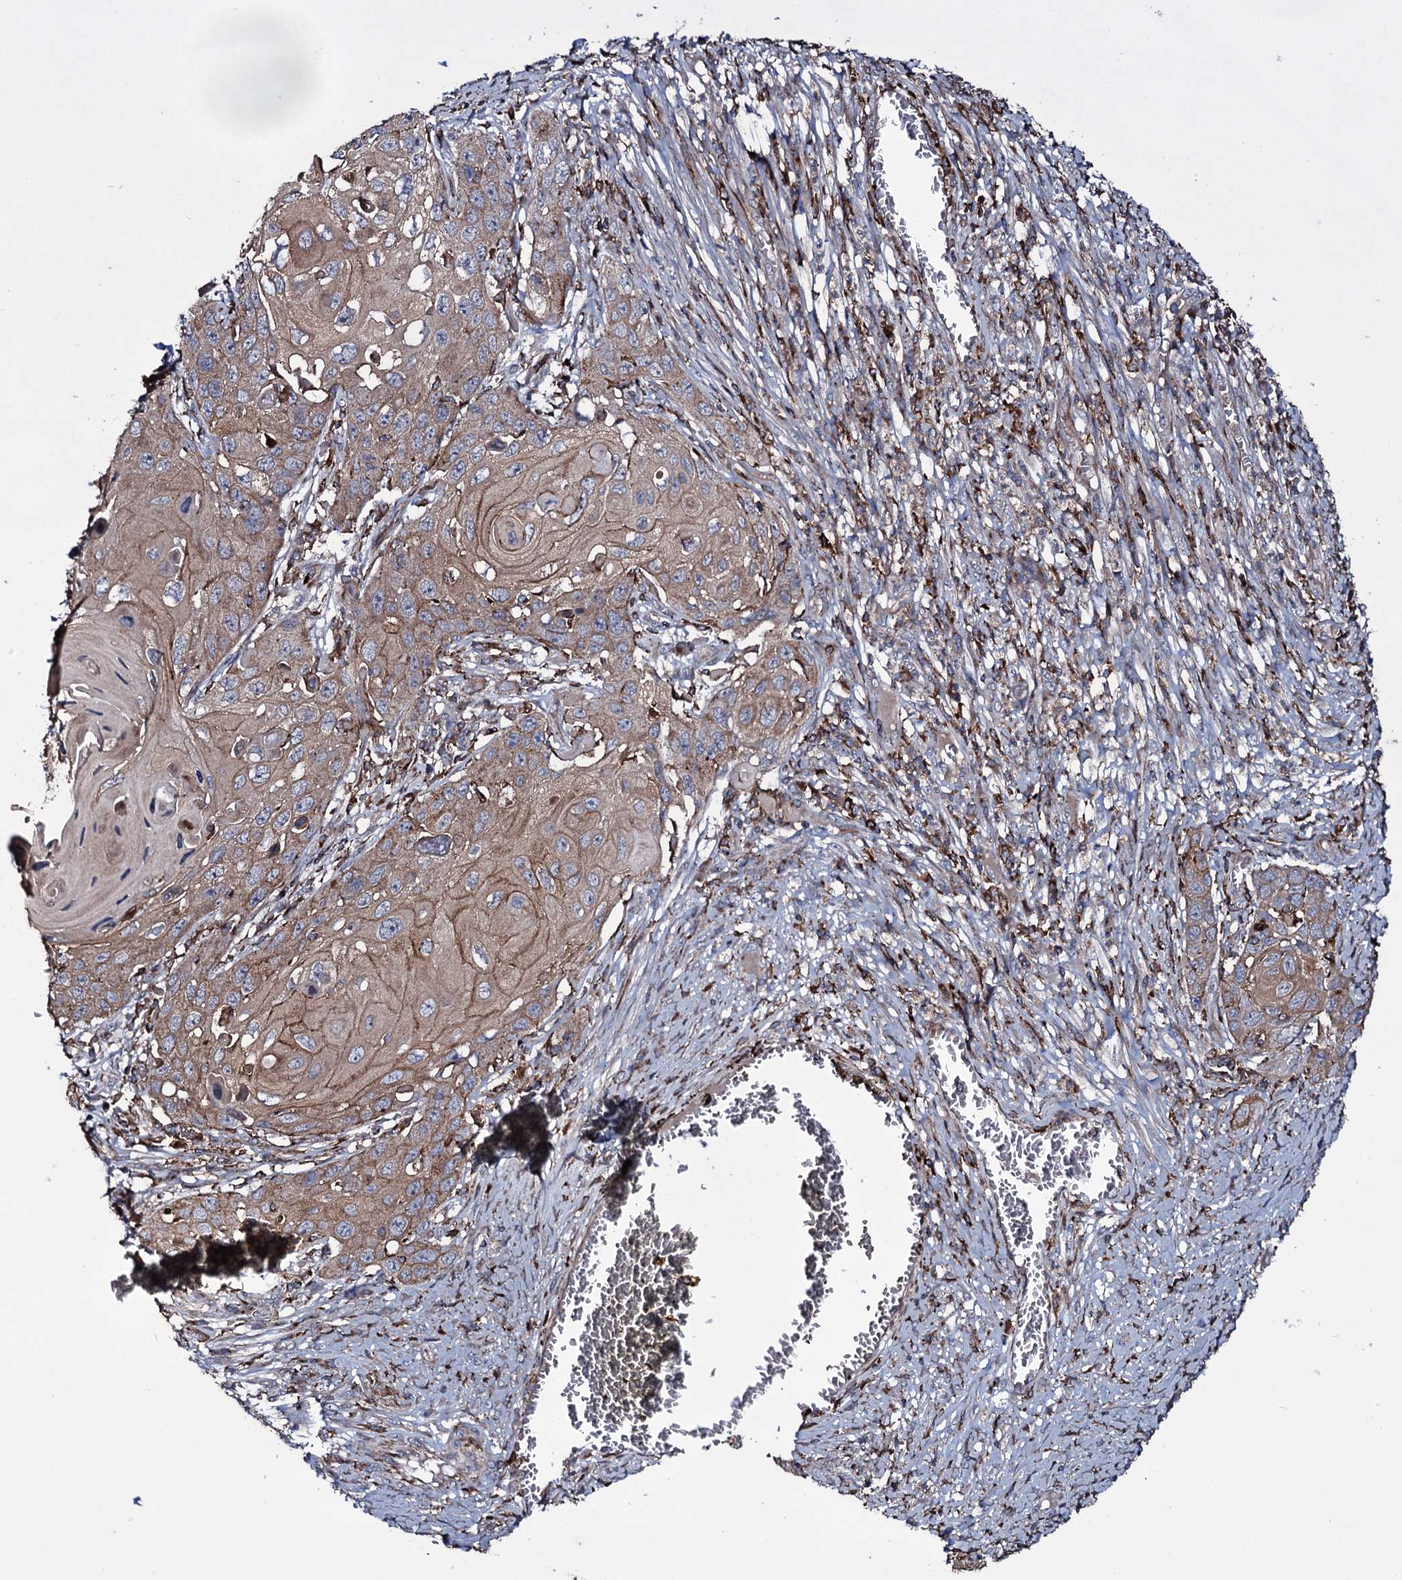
{"staining": {"intensity": "weak", "quantity": ">75%", "location": "cytoplasmic/membranous"}, "tissue": "skin cancer", "cell_type": "Tumor cells", "image_type": "cancer", "snomed": [{"axis": "morphology", "description": "Squamous cell carcinoma, NOS"}, {"axis": "topography", "description": "Skin"}], "caption": "About >75% of tumor cells in skin squamous cell carcinoma reveal weak cytoplasmic/membranous protein expression as visualized by brown immunohistochemical staining.", "gene": "VAMP8", "patient": {"sex": "male", "age": 55}}